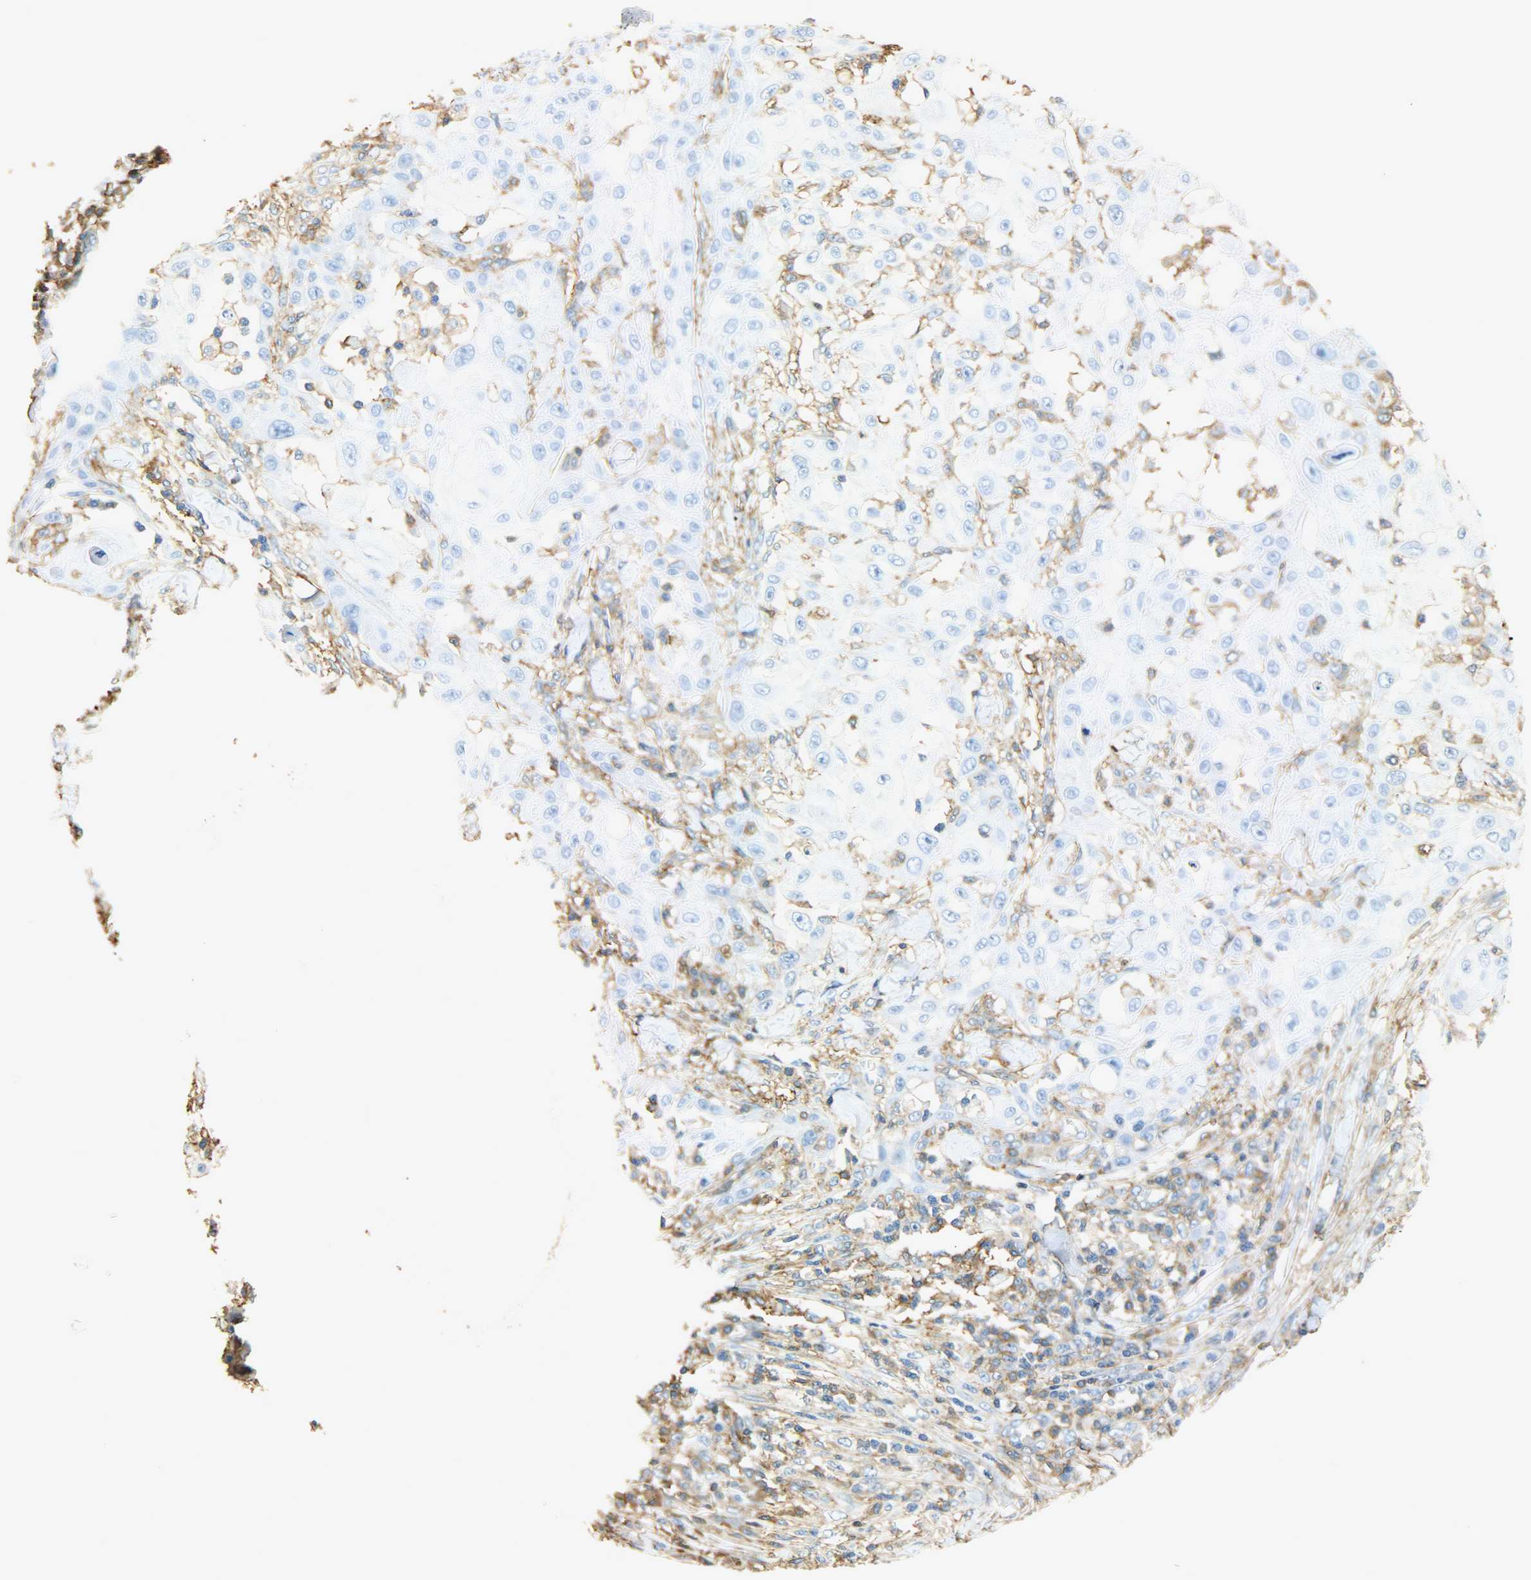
{"staining": {"intensity": "moderate", "quantity": "<25%", "location": "cytoplasmic/membranous"}, "tissue": "skin cancer", "cell_type": "Tumor cells", "image_type": "cancer", "snomed": [{"axis": "morphology", "description": "Squamous cell carcinoma, NOS"}, {"axis": "topography", "description": "Skin"}], "caption": "DAB (3,3'-diaminobenzidine) immunohistochemical staining of skin cancer (squamous cell carcinoma) exhibits moderate cytoplasmic/membranous protein expression in approximately <25% of tumor cells.", "gene": "ANXA6", "patient": {"sex": "male", "age": 24}}